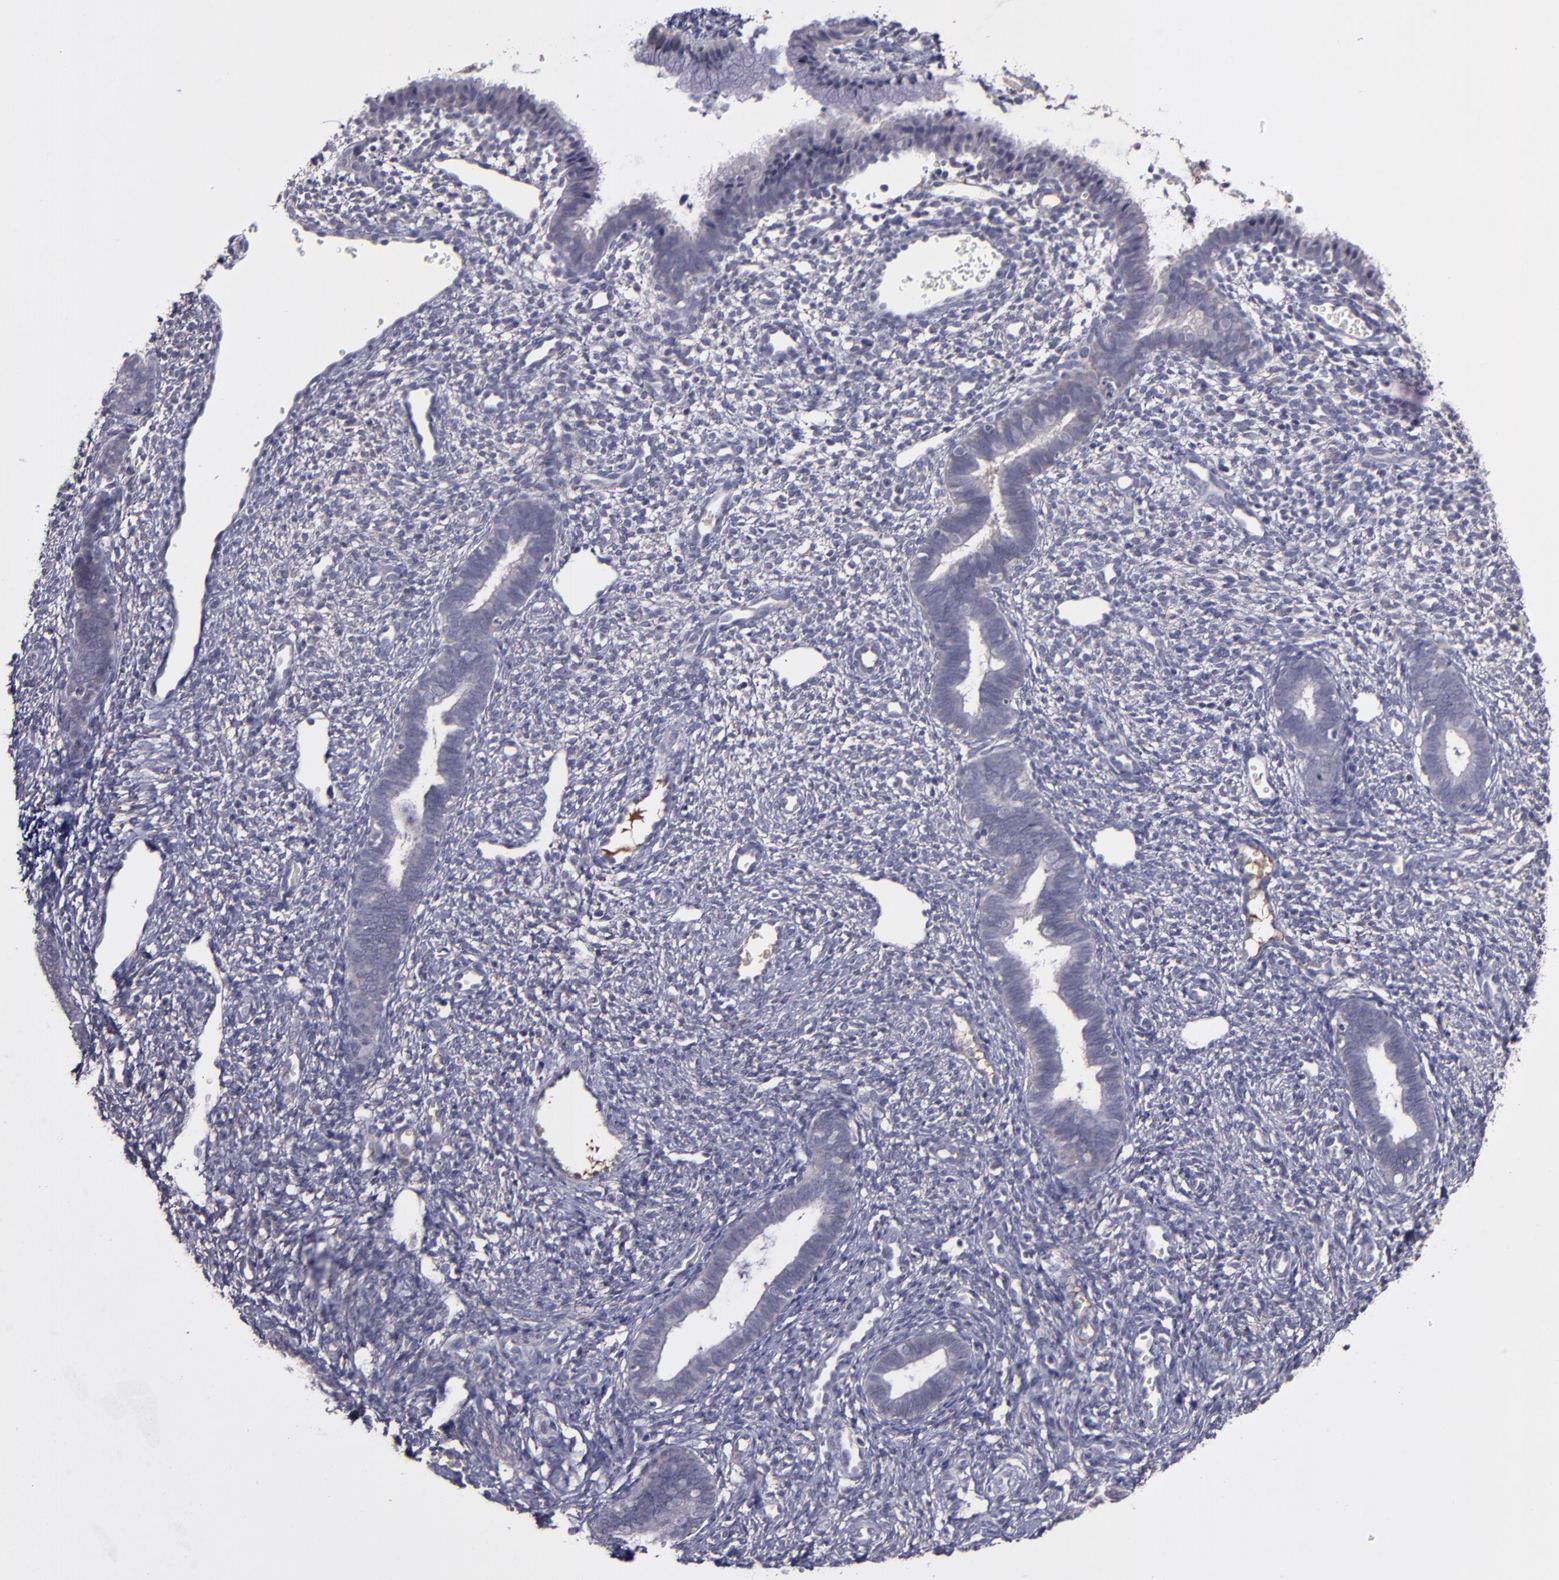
{"staining": {"intensity": "negative", "quantity": "none", "location": "none"}, "tissue": "endometrium", "cell_type": "Cells in endometrial stroma", "image_type": "normal", "snomed": [{"axis": "morphology", "description": "Normal tissue, NOS"}, {"axis": "topography", "description": "Endometrium"}], "caption": "This image is of normal endometrium stained with immunohistochemistry (IHC) to label a protein in brown with the nuclei are counter-stained blue. There is no staining in cells in endometrial stroma.", "gene": "MASP1", "patient": {"sex": "female", "age": 27}}